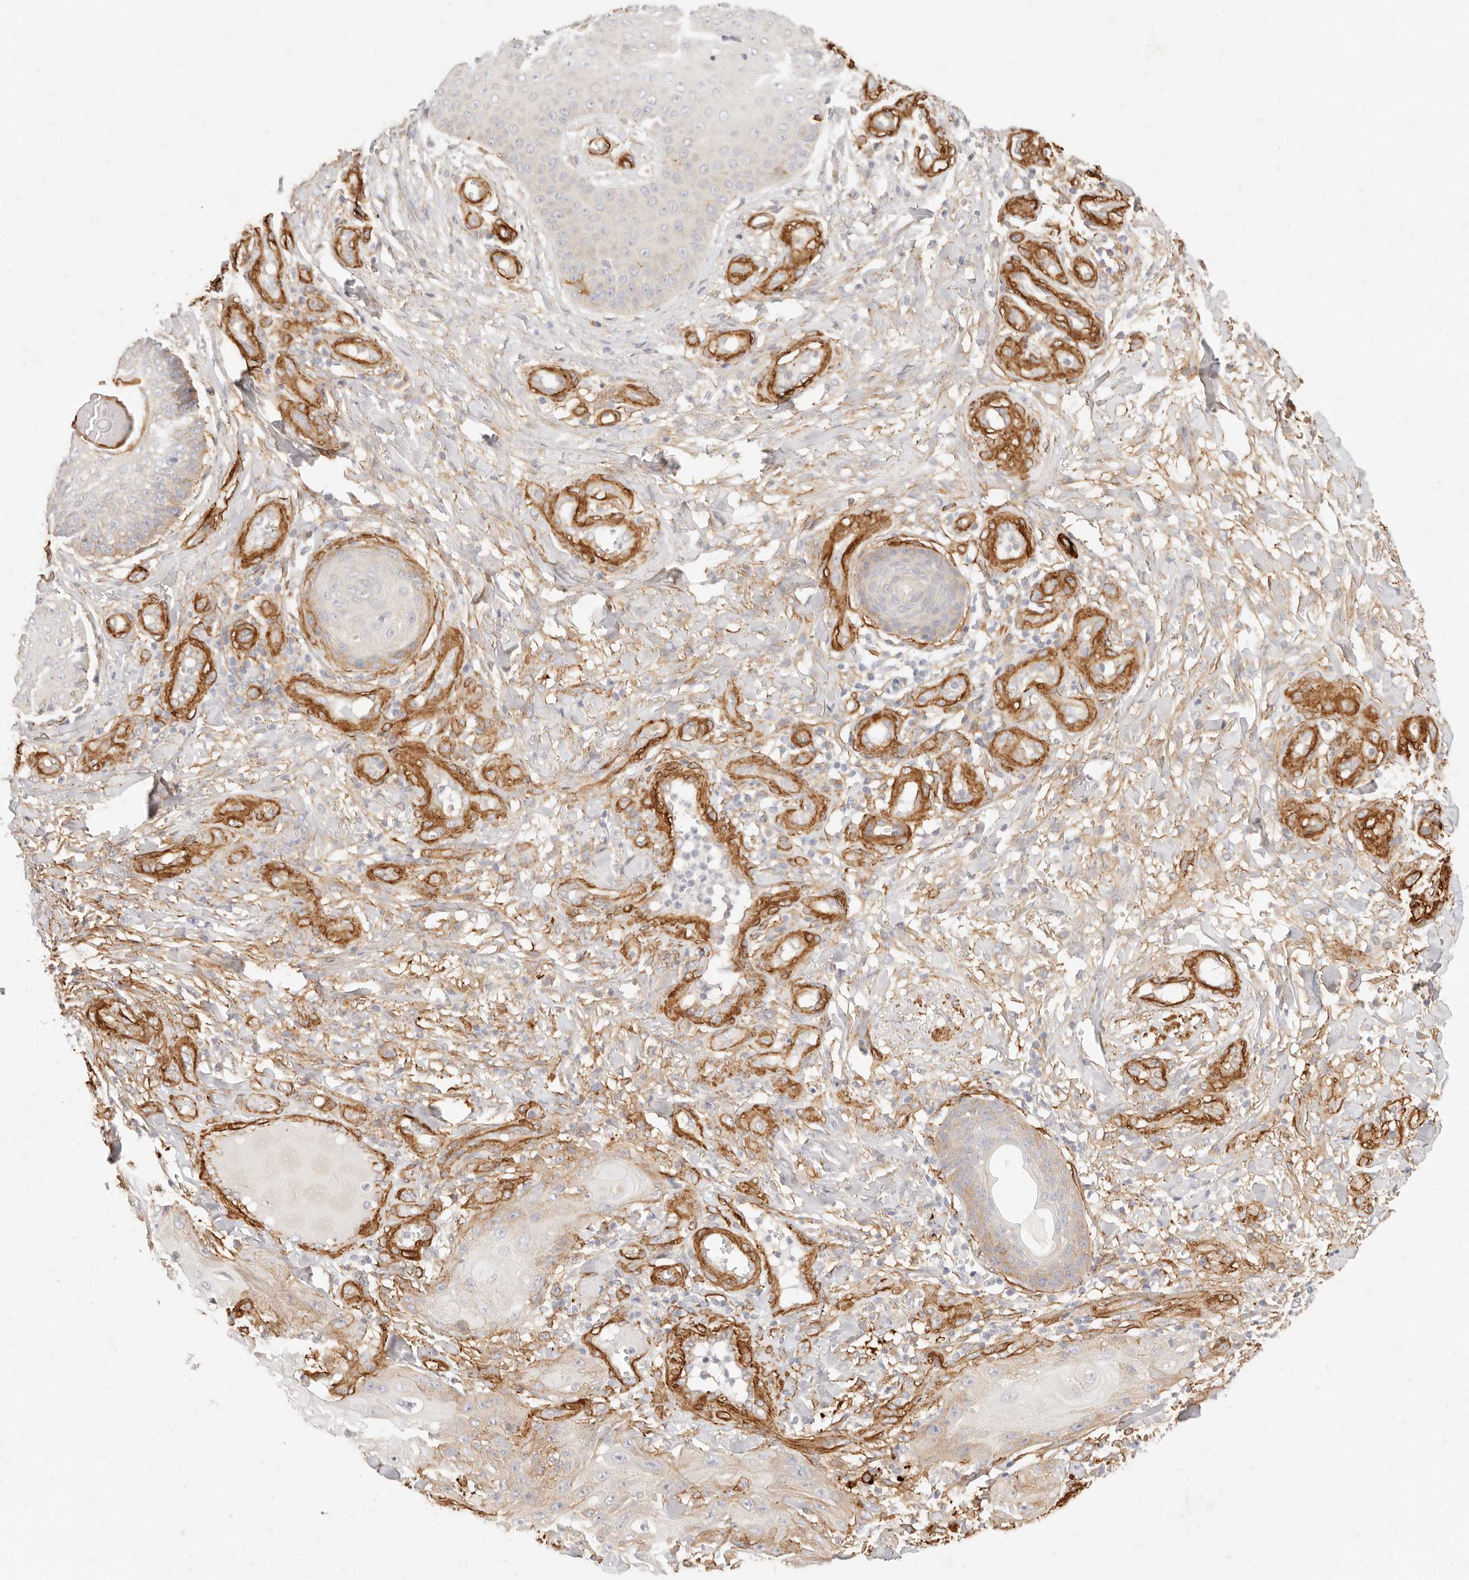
{"staining": {"intensity": "weak", "quantity": "<25%", "location": "cytoplasmic/membranous"}, "tissue": "skin cancer", "cell_type": "Tumor cells", "image_type": "cancer", "snomed": [{"axis": "morphology", "description": "Squamous cell carcinoma, NOS"}, {"axis": "topography", "description": "Skin"}], "caption": "Tumor cells show no significant expression in squamous cell carcinoma (skin).", "gene": "TMTC2", "patient": {"sex": "male", "age": 74}}